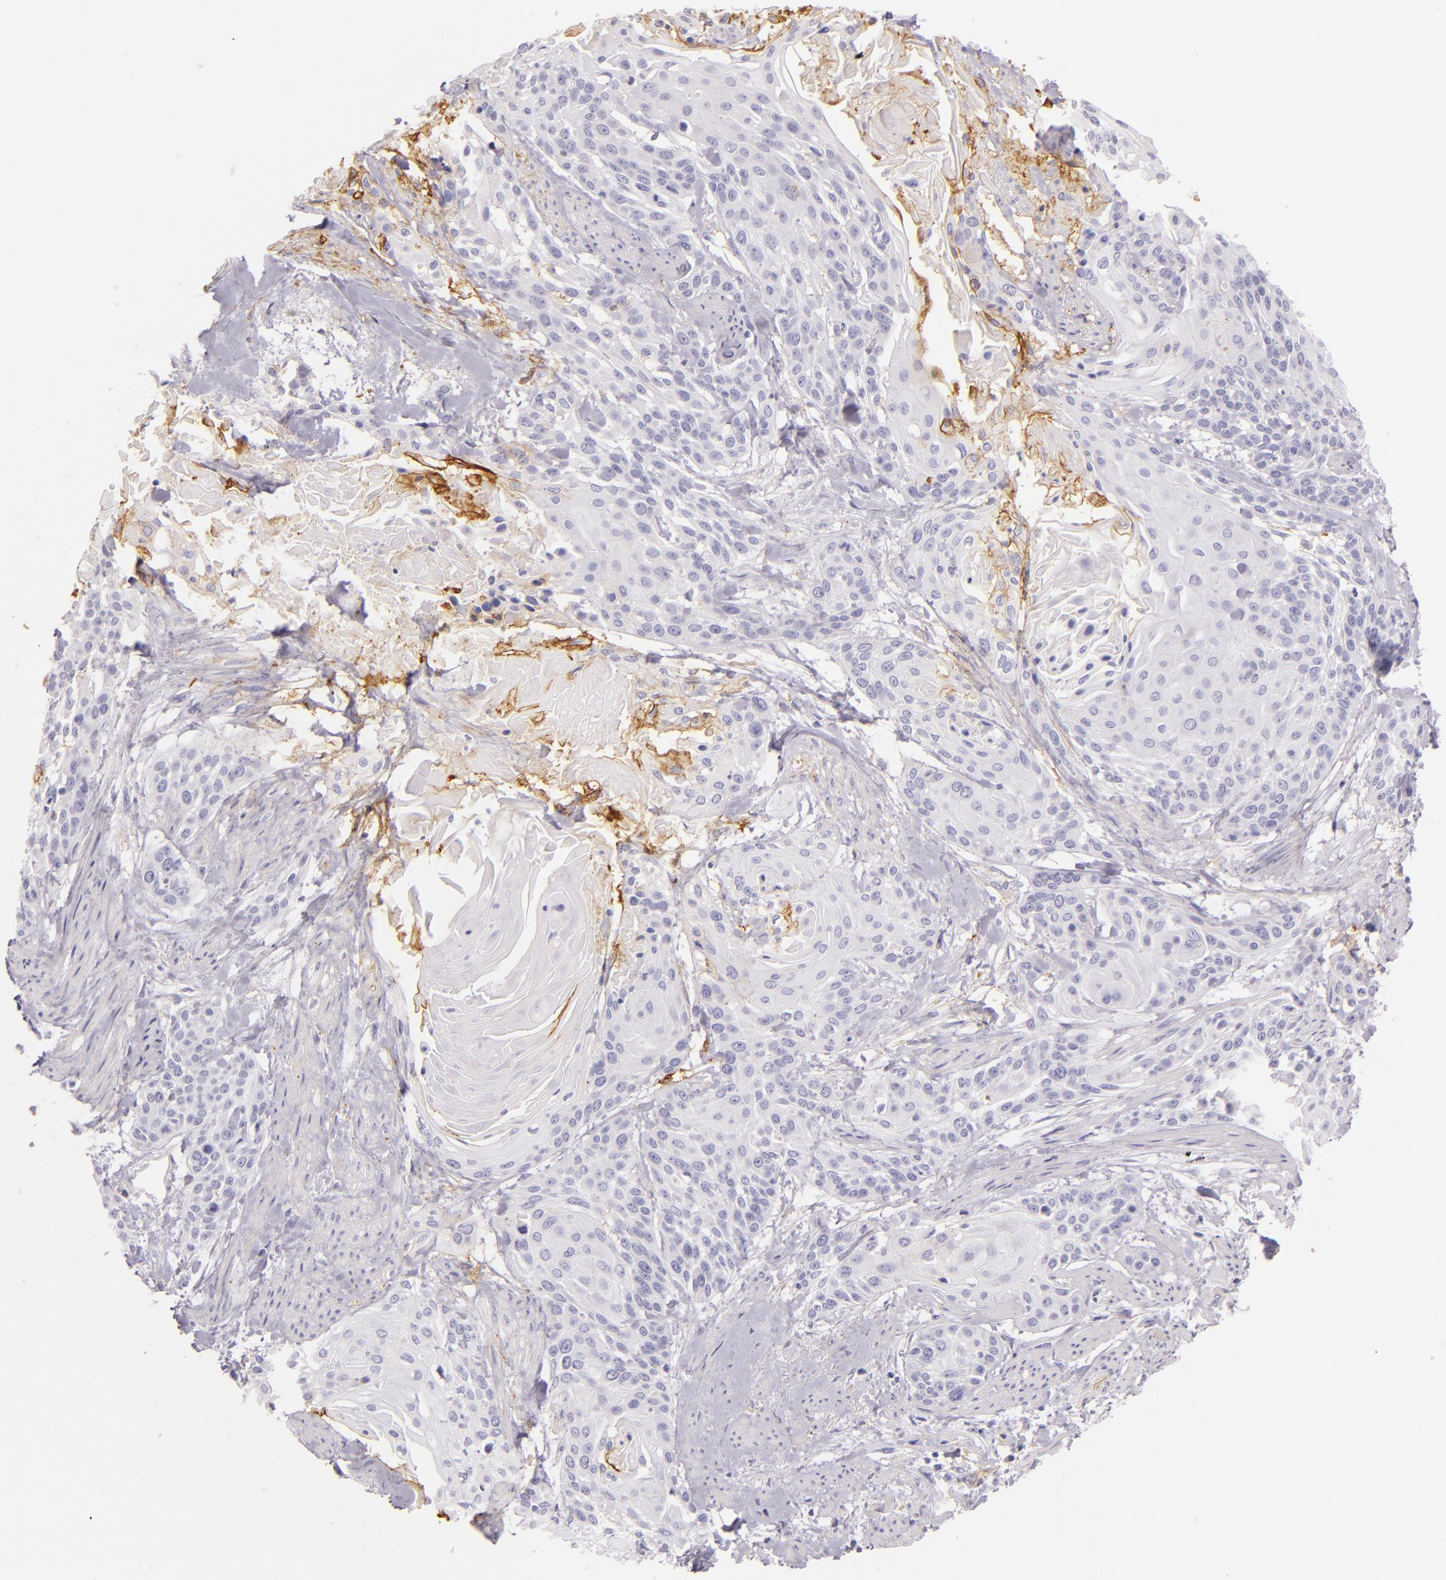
{"staining": {"intensity": "negative", "quantity": "none", "location": "none"}, "tissue": "cervical cancer", "cell_type": "Tumor cells", "image_type": "cancer", "snomed": [{"axis": "morphology", "description": "Squamous cell carcinoma, NOS"}, {"axis": "topography", "description": "Cervix"}], "caption": "High power microscopy photomicrograph of an IHC photomicrograph of cervical squamous cell carcinoma, revealing no significant staining in tumor cells. (Brightfield microscopy of DAB IHC at high magnification).", "gene": "ICAM1", "patient": {"sex": "female", "age": 57}}